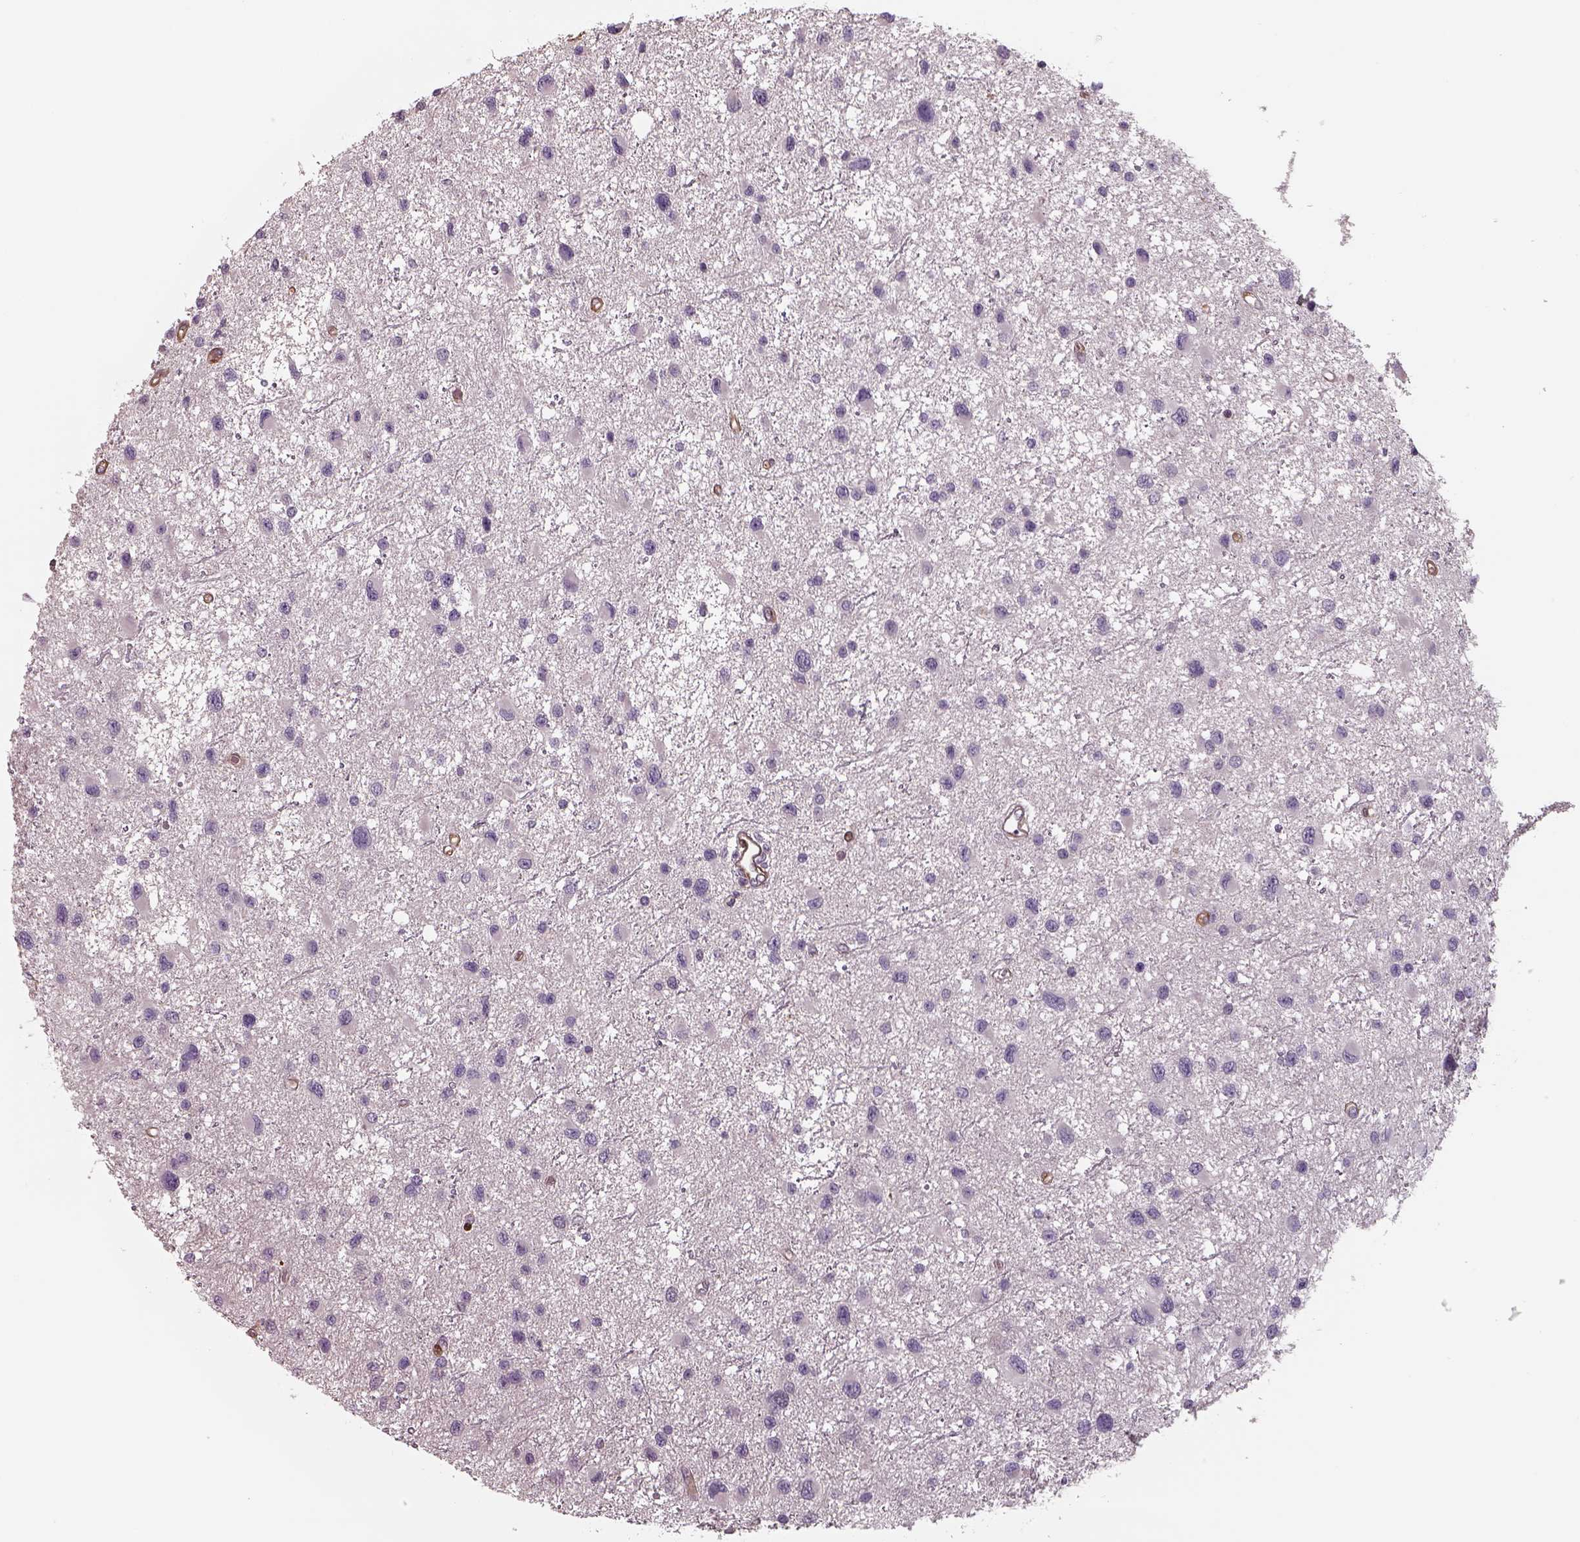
{"staining": {"intensity": "negative", "quantity": "none", "location": "none"}, "tissue": "glioma", "cell_type": "Tumor cells", "image_type": "cancer", "snomed": [{"axis": "morphology", "description": "Glioma, malignant, Low grade"}, {"axis": "topography", "description": "Brain"}], "caption": "Image shows no significant protein staining in tumor cells of glioma.", "gene": "ISYNA1", "patient": {"sex": "female", "age": 32}}